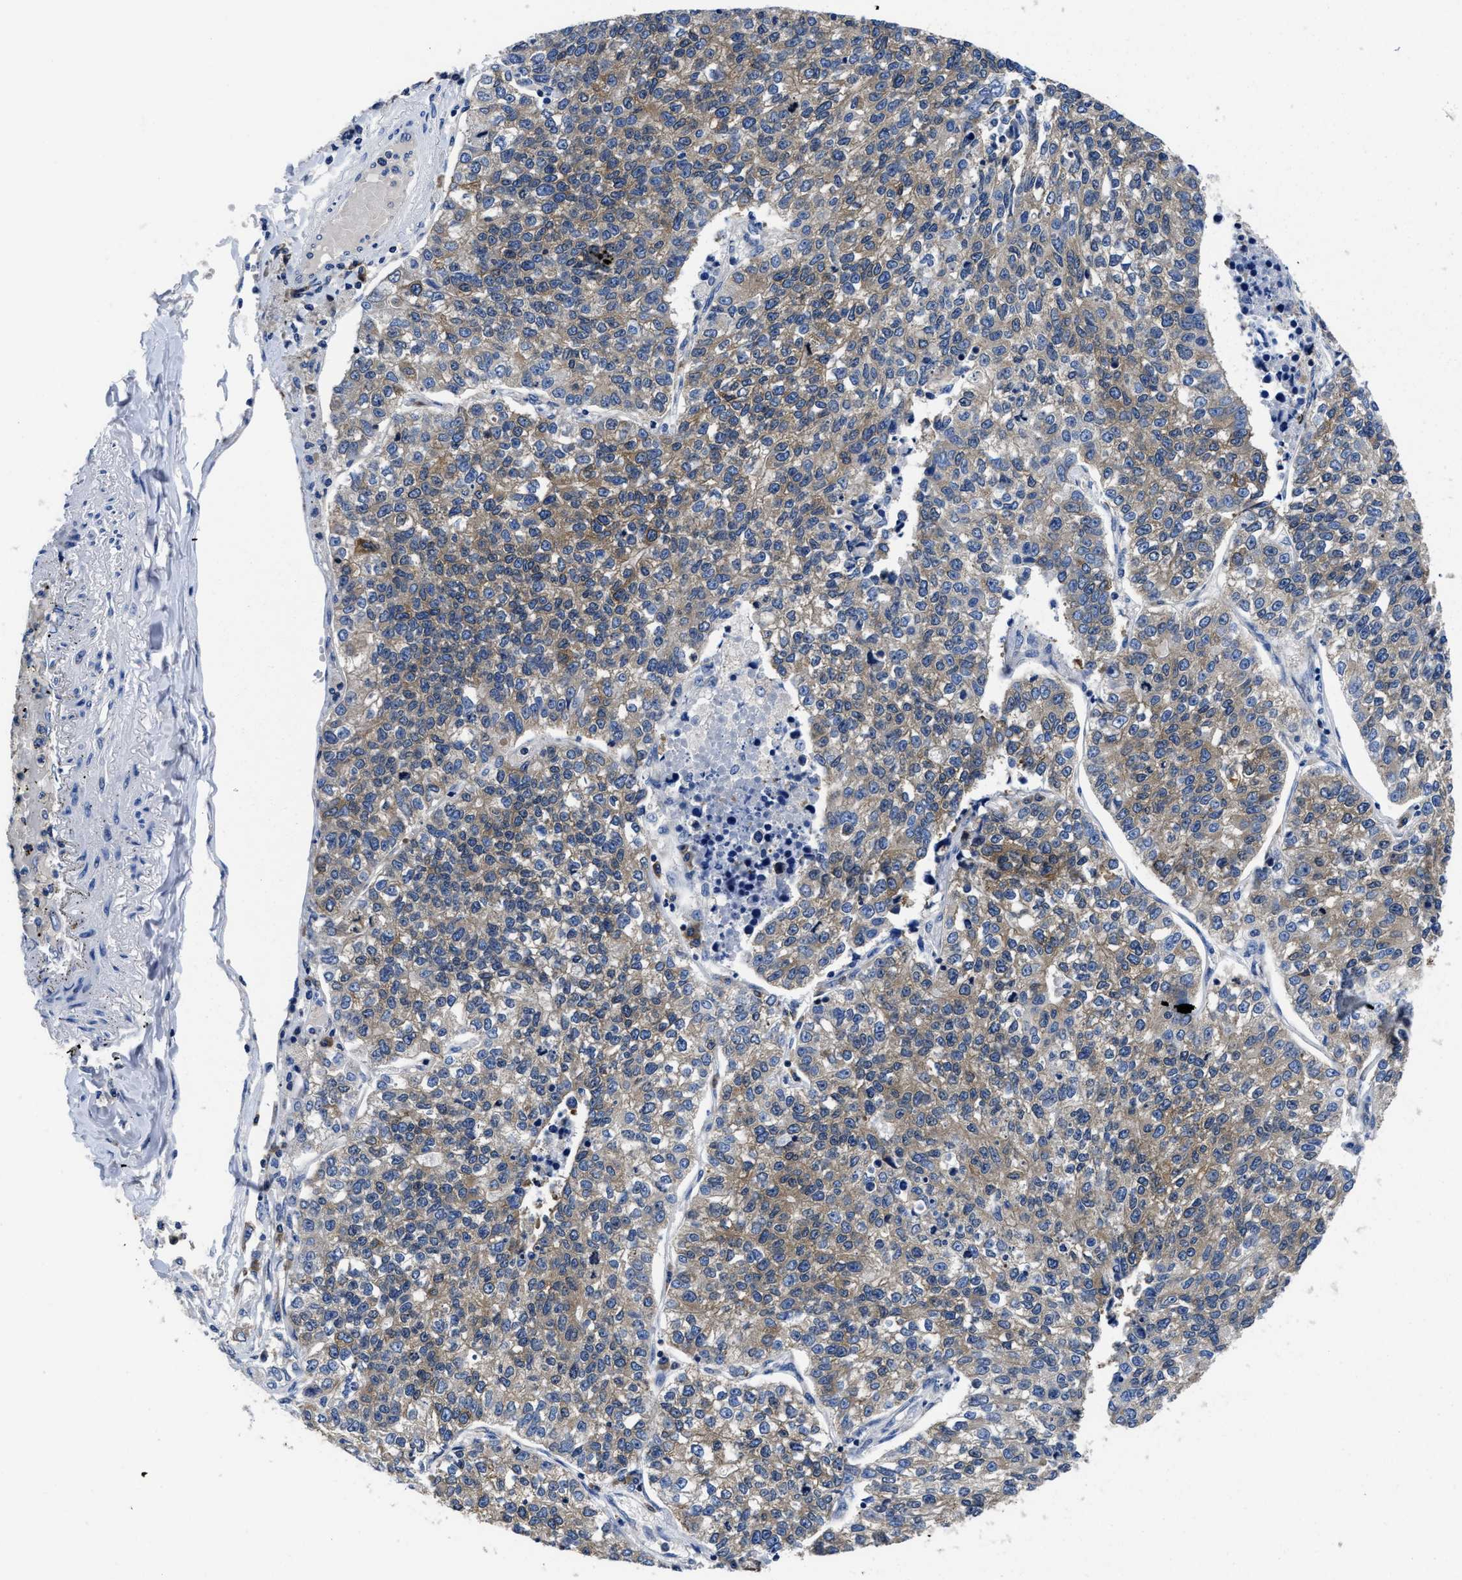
{"staining": {"intensity": "weak", "quantity": "25%-75%", "location": "cytoplasmic/membranous"}, "tissue": "lung cancer", "cell_type": "Tumor cells", "image_type": "cancer", "snomed": [{"axis": "morphology", "description": "Adenocarcinoma, NOS"}, {"axis": "topography", "description": "Lung"}], "caption": "Lung adenocarcinoma tissue exhibits weak cytoplasmic/membranous staining in about 25%-75% of tumor cells, visualized by immunohistochemistry.", "gene": "YARS1", "patient": {"sex": "male", "age": 49}}